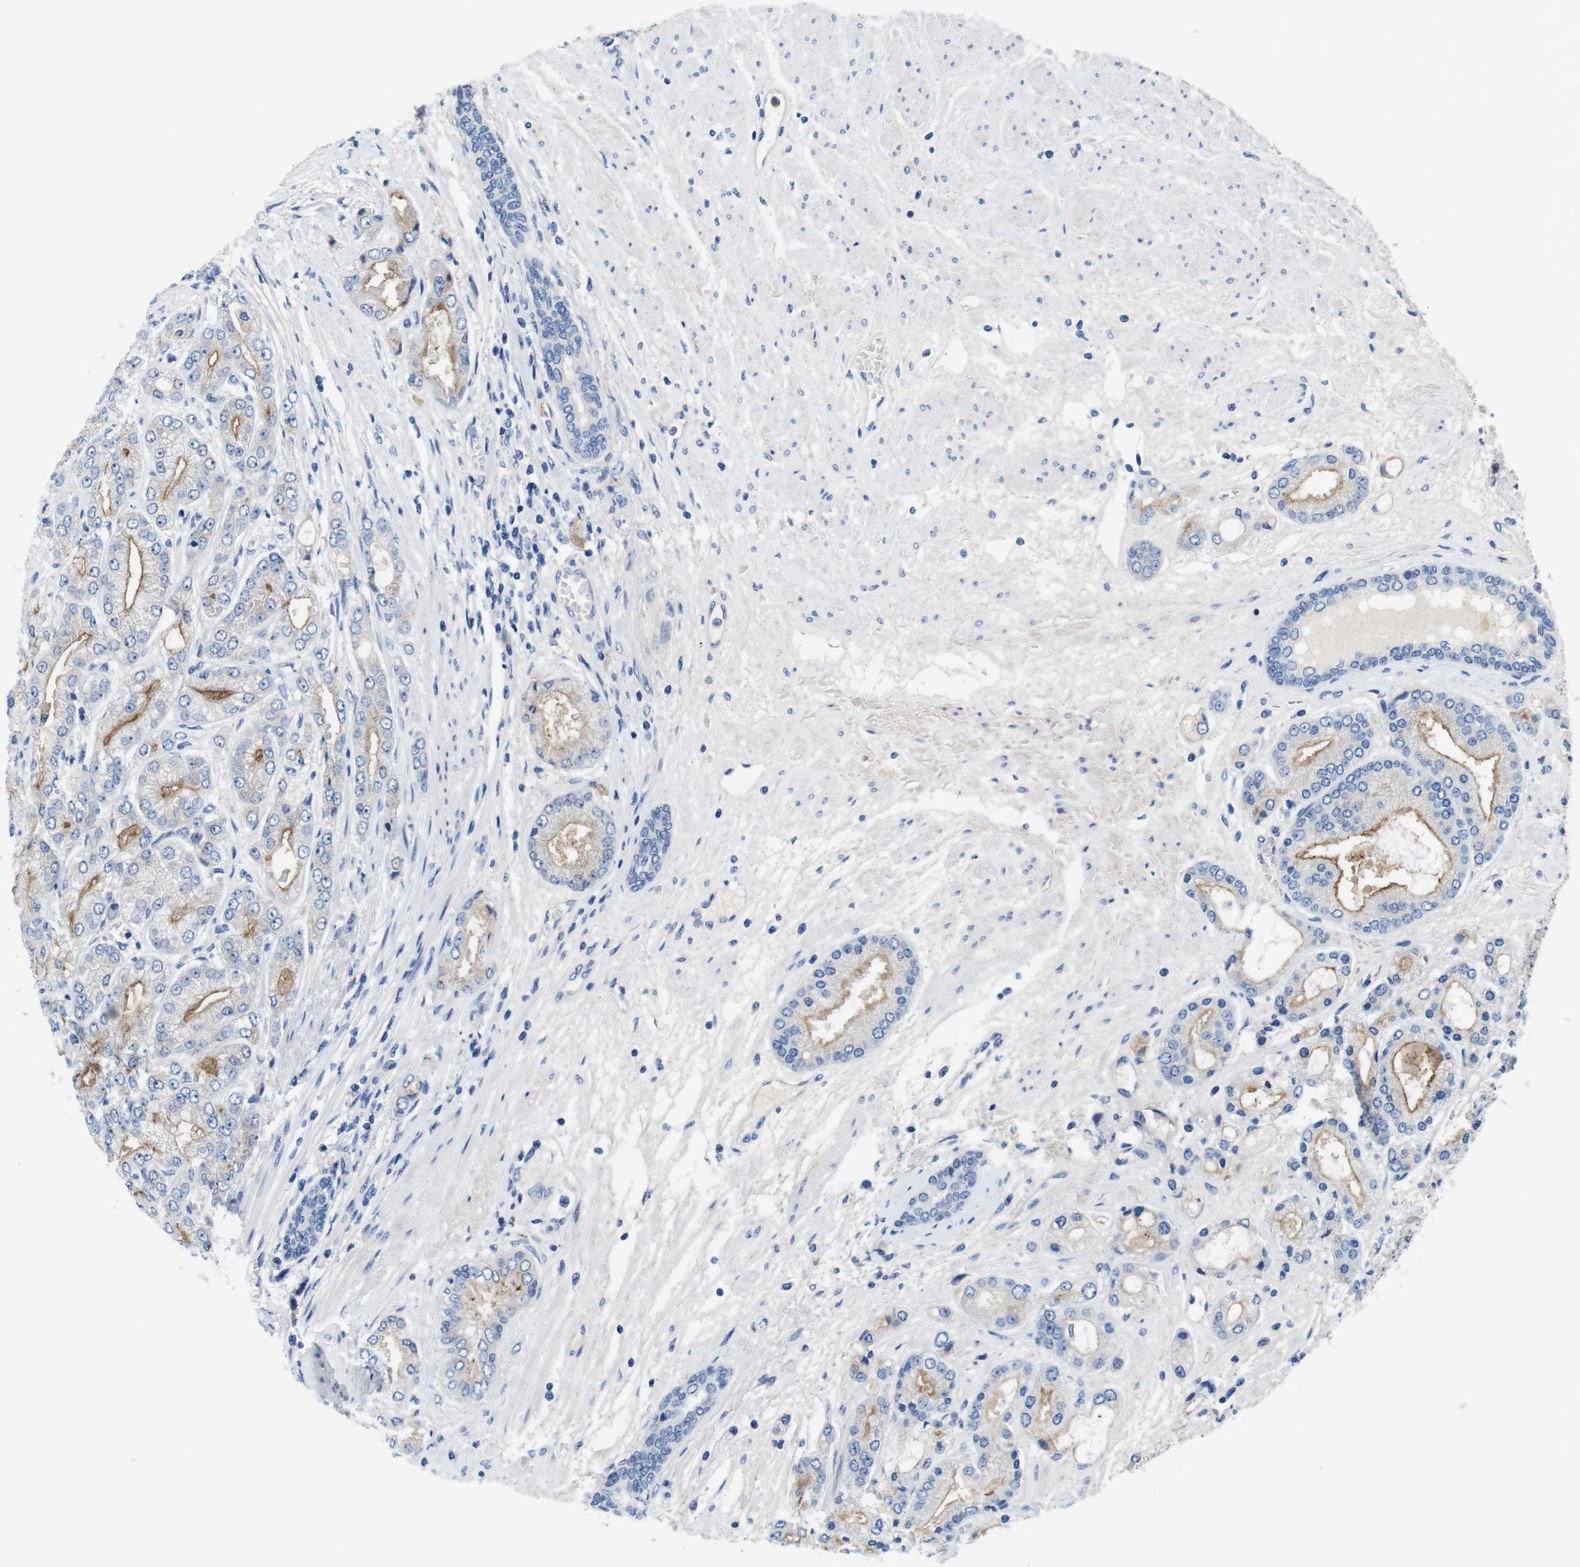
{"staining": {"intensity": "moderate", "quantity": ">75%", "location": "cytoplasmic/membranous"}, "tissue": "prostate cancer", "cell_type": "Tumor cells", "image_type": "cancer", "snomed": [{"axis": "morphology", "description": "Adenocarcinoma, High grade"}, {"axis": "topography", "description": "Prostate"}], "caption": "IHC staining of prostate adenocarcinoma (high-grade), which demonstrates medium levels of moderate cytoplasmic/membranous staining in about >75% of tumor cells indicating moderate cytoplasmic/membranous protein expression. The staining was performed using DAB (brown) for protein detection and nuclei were counterstained in hematoxylin (blue).", "gene": "C1RL", "patient": {"sex": "male", "age": 59}}